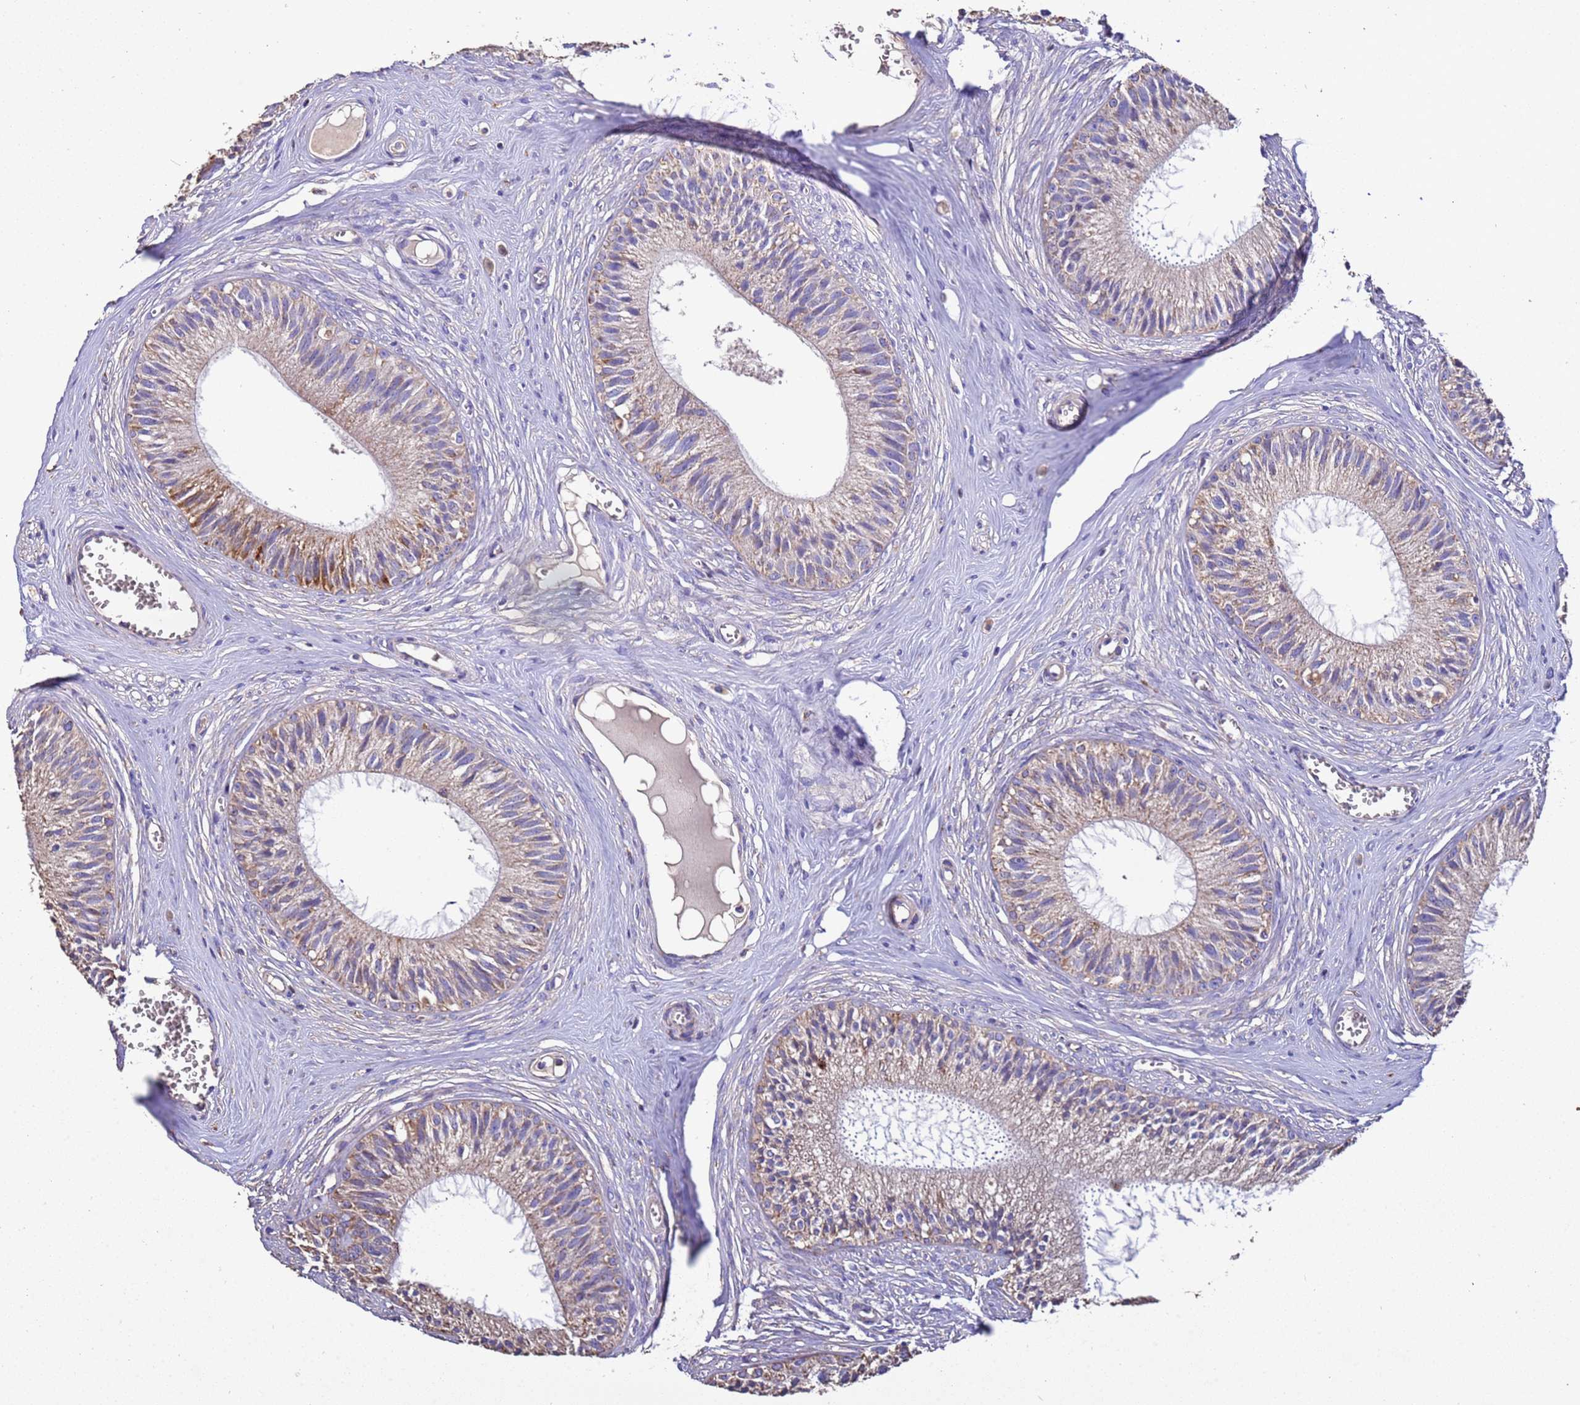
{"staining": {"intensity": "moderate", "quantity": "25%-75%", "location": "cytoplasmic/membranous"}, "tissue": "epididymis", "cell_type": "Glandular cells", "image_type": "normal", "snomed": [{"axis": "morphology", "description": "Normal tissue, NOS"}, {"axis": "topography", "description": "Epididymis"}], "caption": "Protein analysis of unremarkable epididymis displays moderate cytoplasmic/membranous staining in about 25%-75% of glandular cells.", "gene": "ZNFX1", "patient": {"sex": "male", "age": 36}}